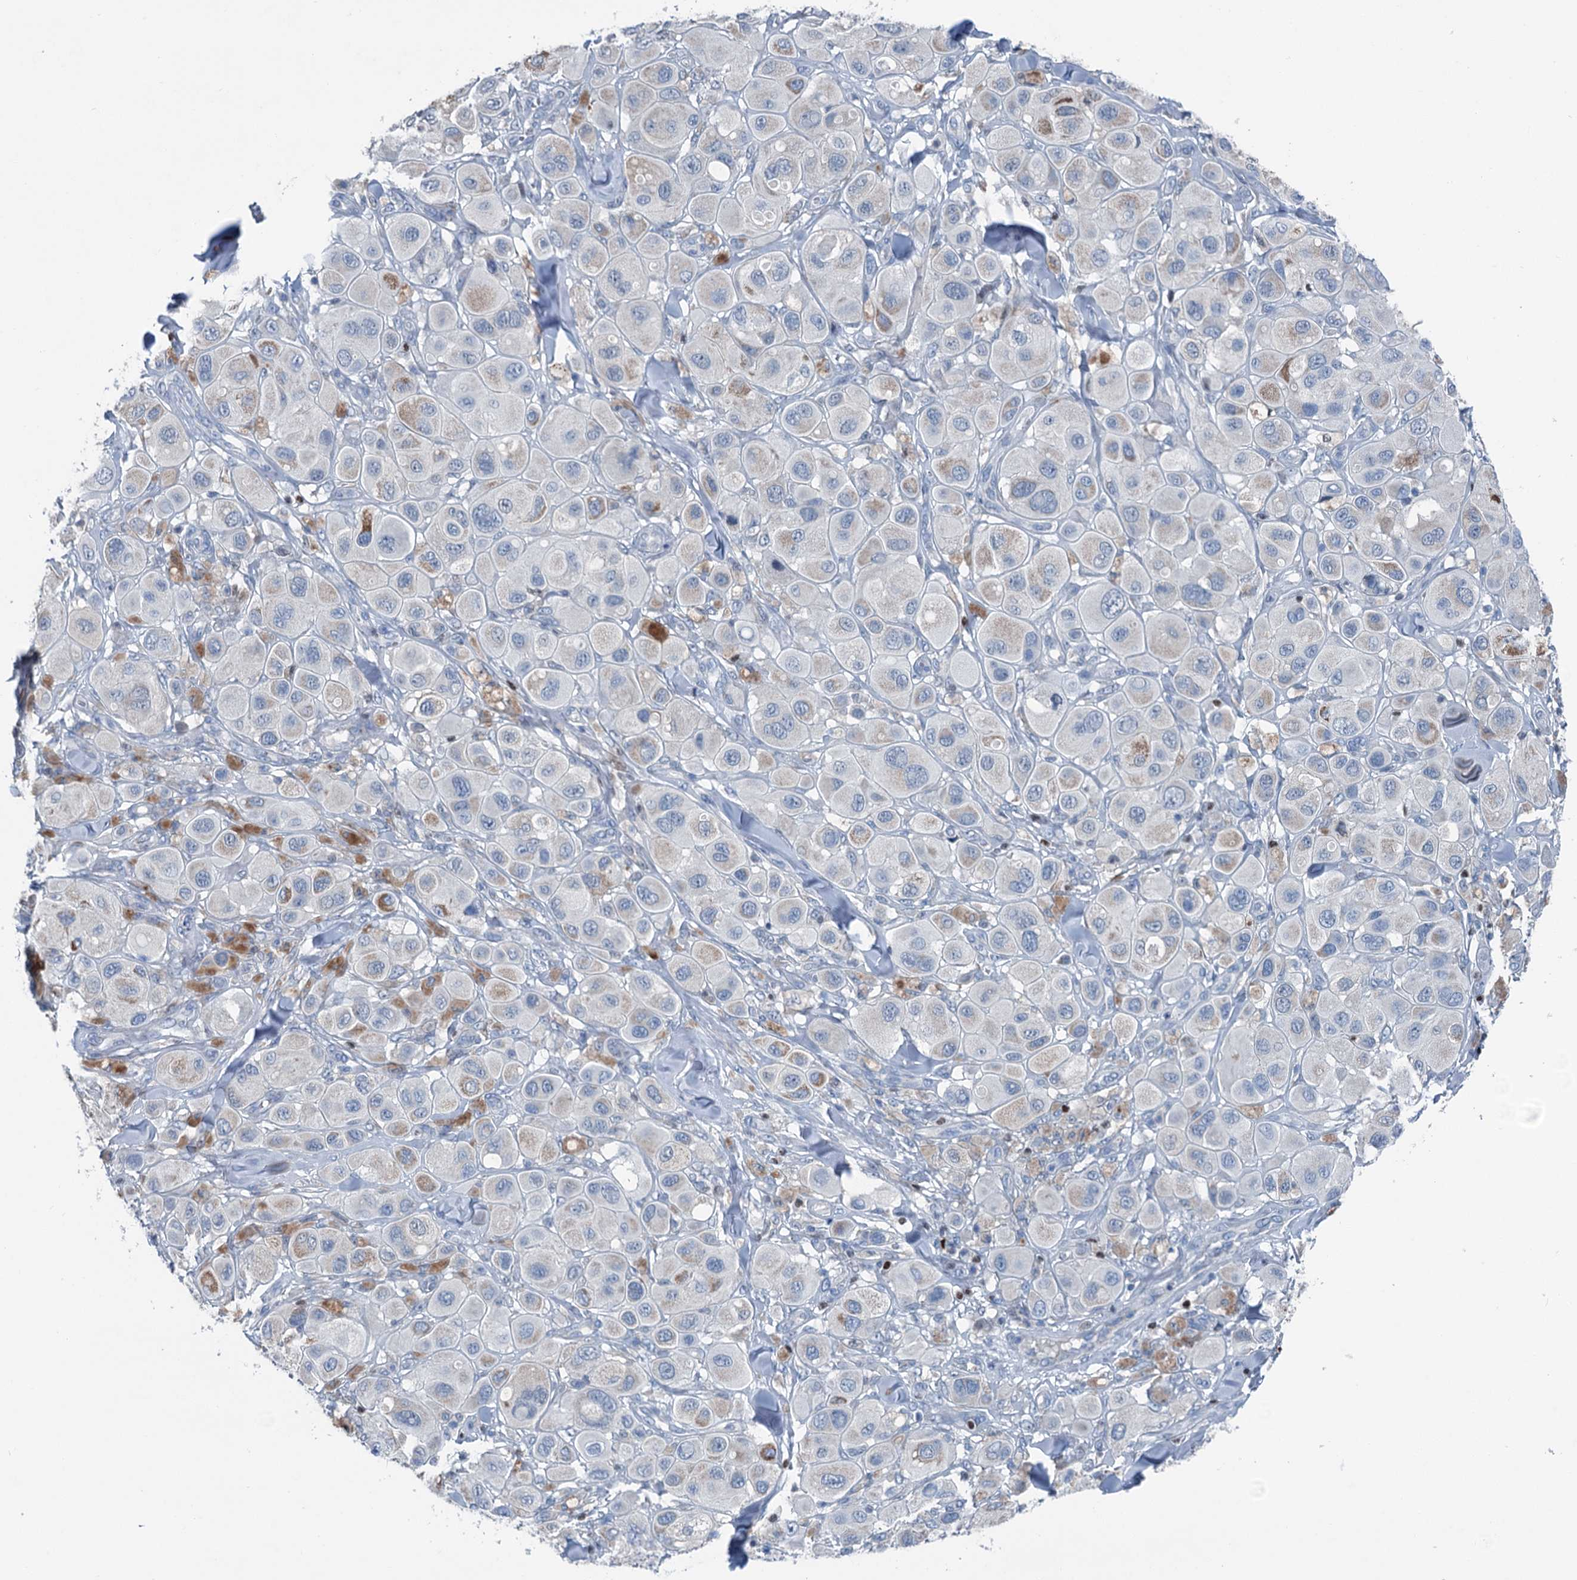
{"staining": {"intensity": "negative", "quantity": "none", "location": "none"}, "tissue": "melanoma", "cell_type": "Tumor cells", "image_type": "cancer", "snomed": [{"axis": "morphology", "description": "Malignant melanoma, Metastatic site"}, {"axis": "topography", "description": "Skin"}], "caption": "DAB (3,3'-diaminobenzidine) immunohistochemical staining of human melanoma exhibits no significant staining in tumor cells. (DAB IHC with hematoxylin counter stain).", "gene": "ELP4", "patient": {"sex": "male", "age": 41}}